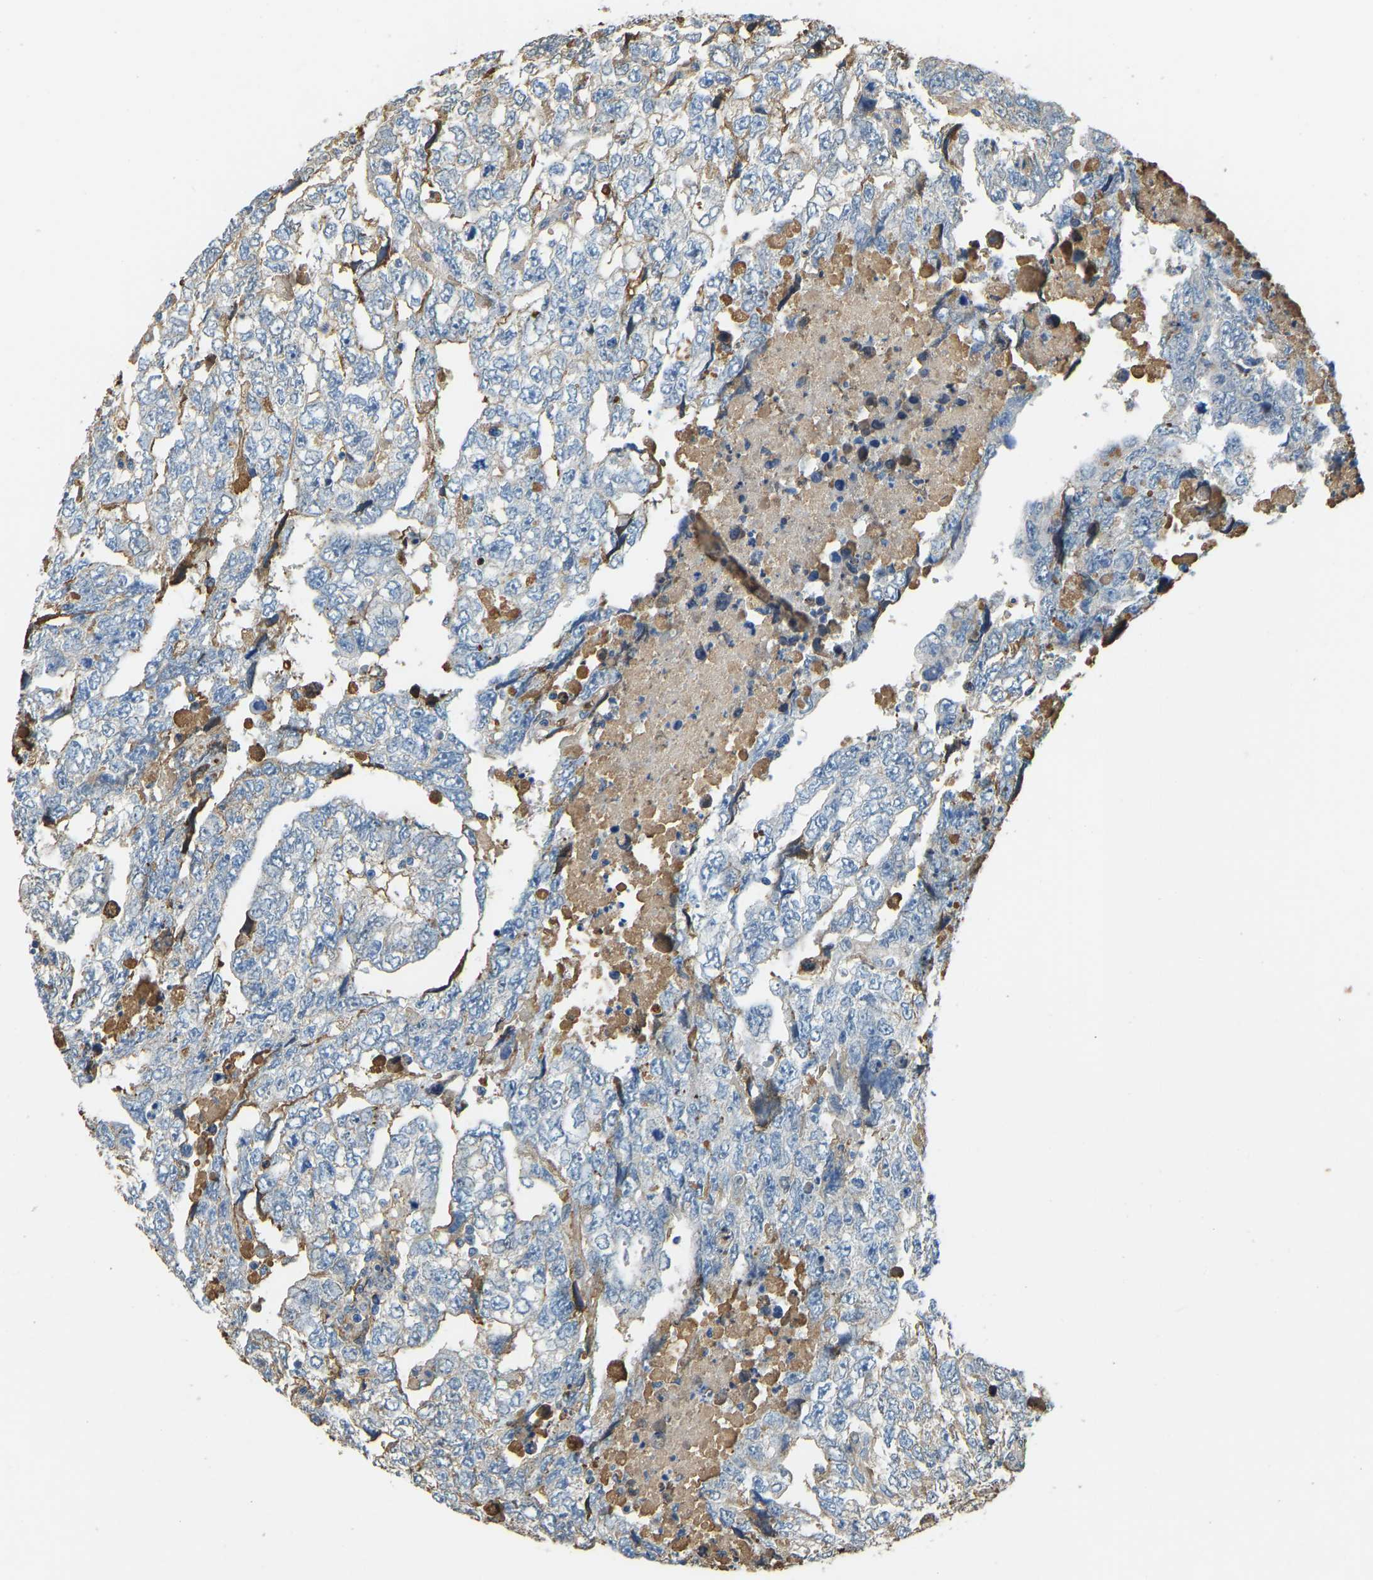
{"staining": {"intensity": "negative", "quantity": "none", "location": "none"}, "tissue": "testis cancer", "cell_type": "Tumor cells", "image_type": "cancer", "snomed": [{"axis": "morphology", "description": "Carcinoma, Embryonal, NOS"}, {"axis": "topography", "description": "Testis"}], "caption": "This is an IHC histopathology image of human testis embryonal carcinoma. There is no expression in tumor cells.", "gene": "THBS4", "patient": {"sex": "male", "age": 36}}